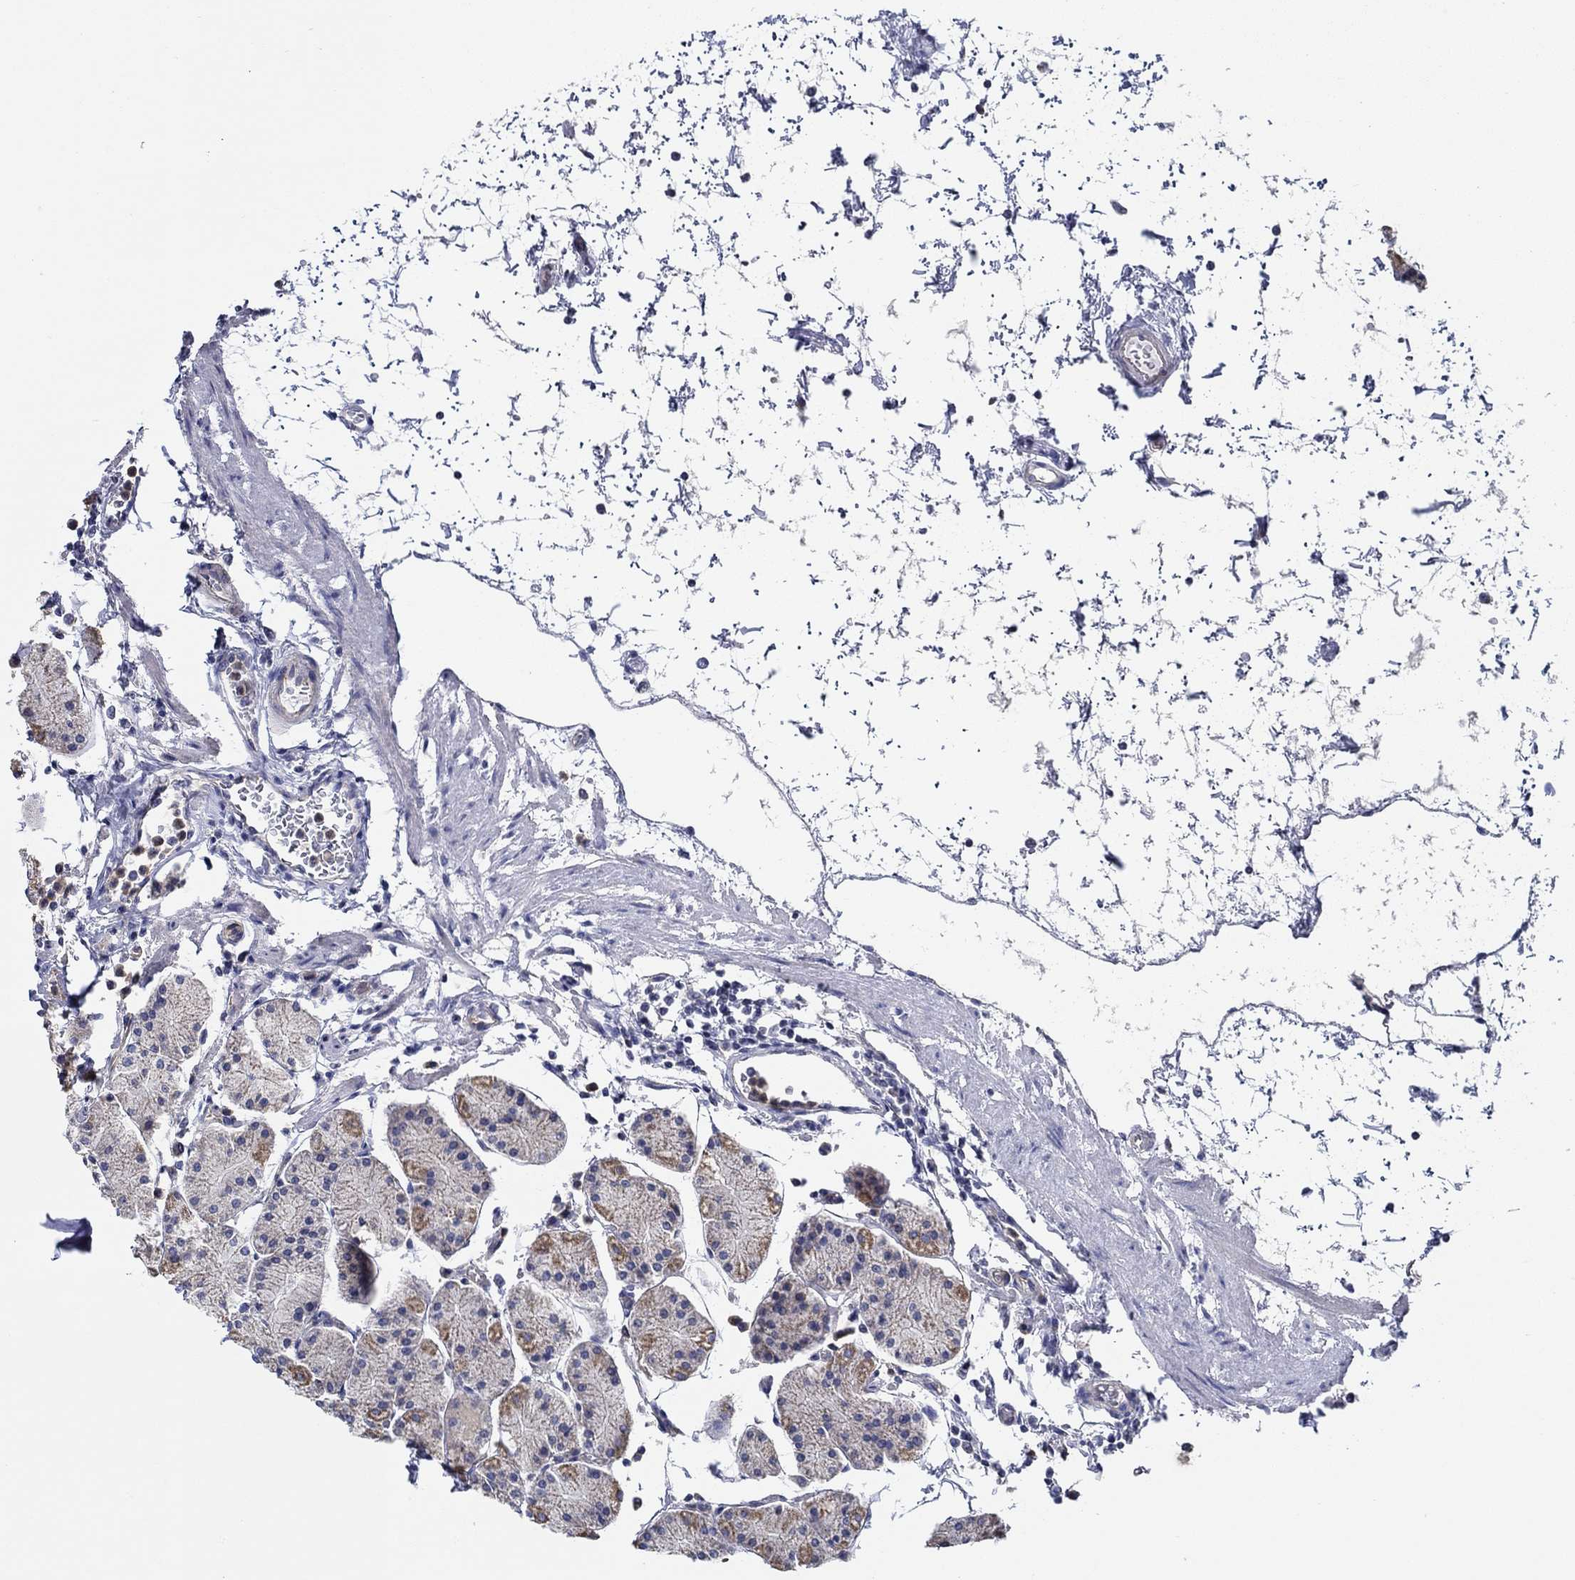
{"staining": {"intensity": "moderate", "quantity": "<25%", "location": "cytoplasmic/membranous"}, "tissue": "stomach", "cell_type": "Glandular cells", "image_type": "normal", "snomed": [{"axis": "morphology", "description": "Normal tissue, NOS"}, {"axis": "topography", "description": "Stomach"}], "caption": "DAB immunohistochemical staining of unremarkable human stomach displays moderate cytoplasmic/membranous protein positivity in approximately <25% of glandular cells.", "gene": "CFAP61", "patient": {"sex": "male", "age": 54}}